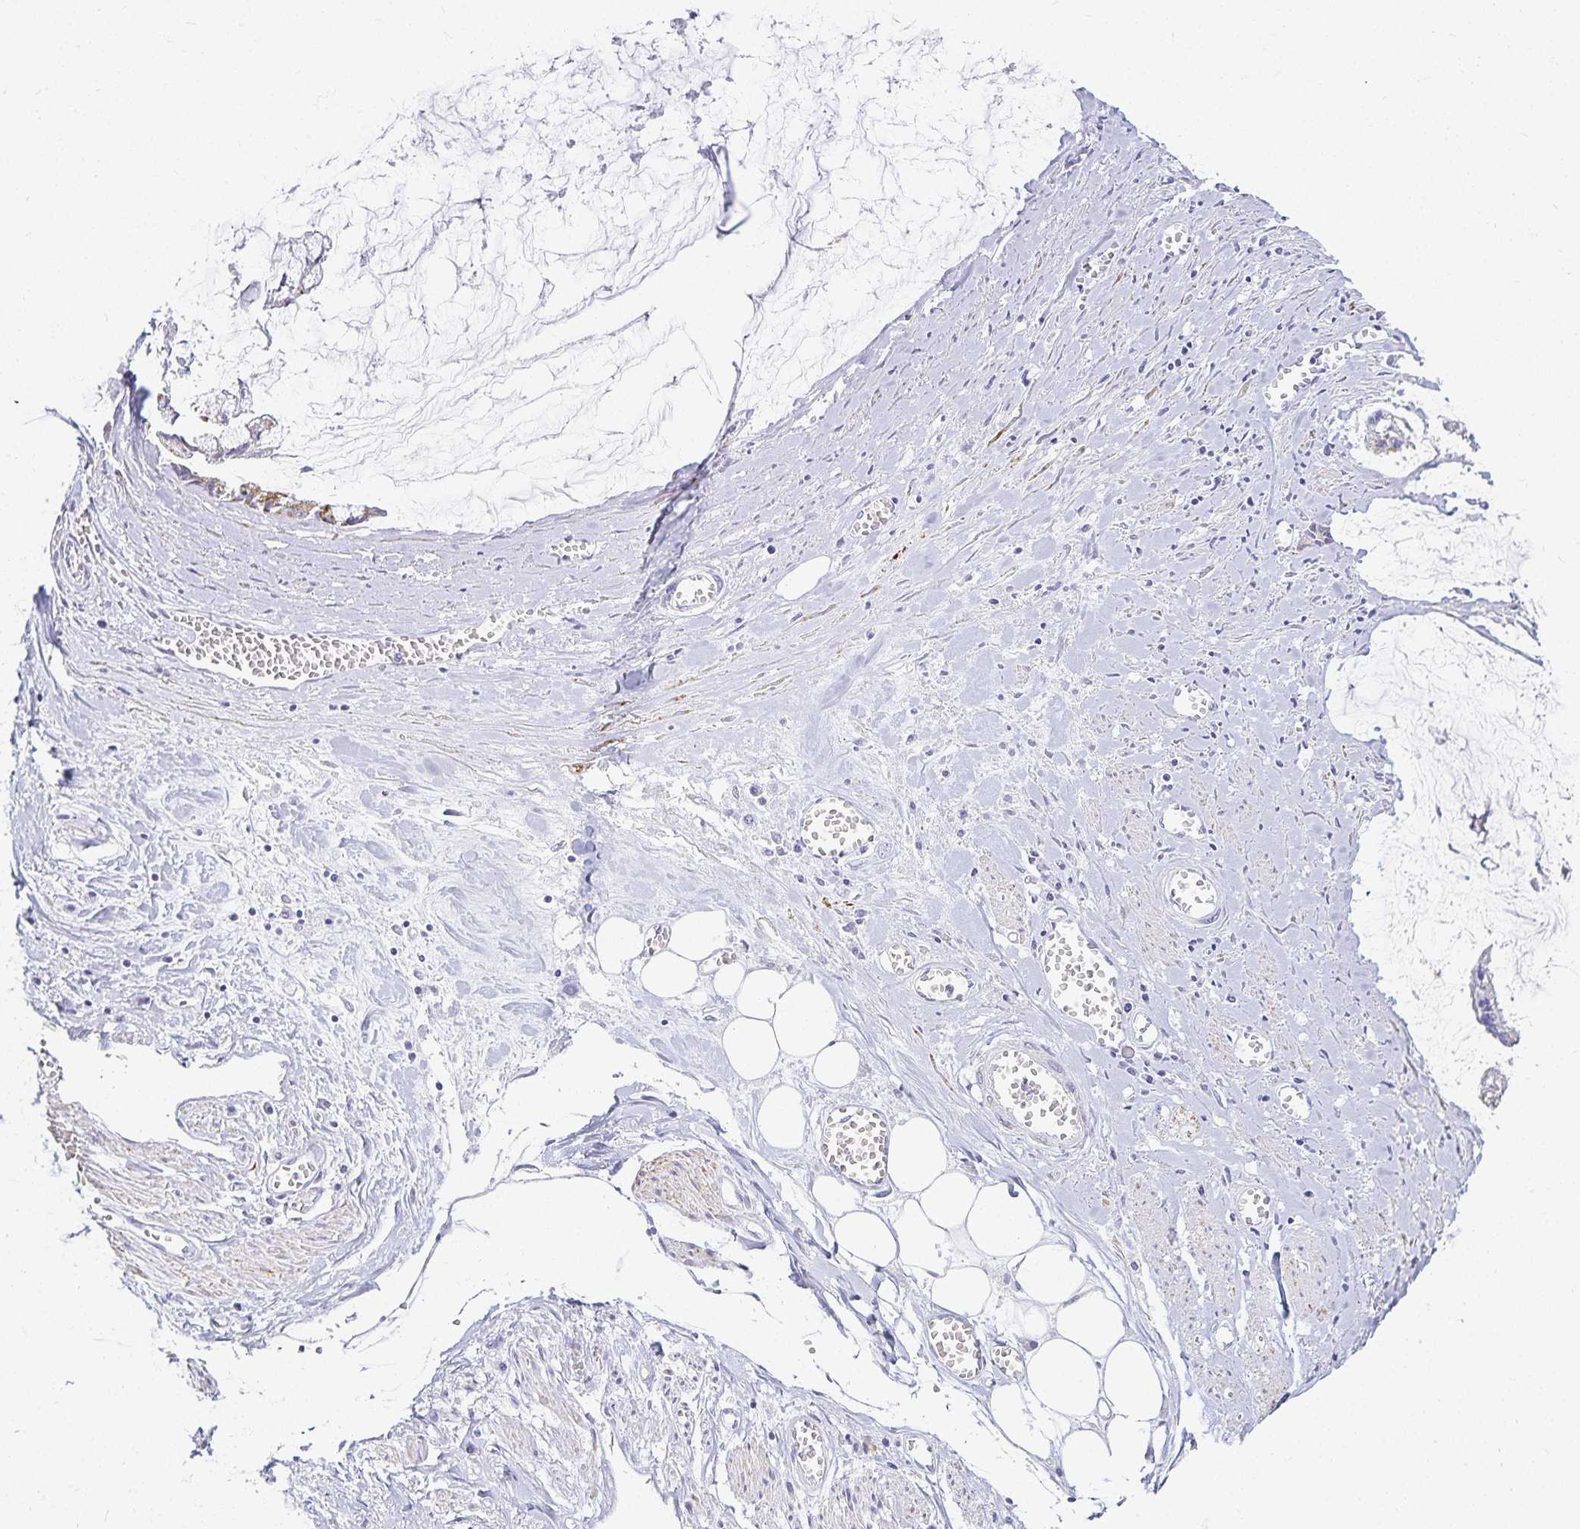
{"staining": {"intensity": "weak", "quantity": "<25%", "location": "cytoplasmic/membranous"}, "tissue": "ovarian cancer", "cell_type": "Tumor cells", "image_type": "cancer", "snomed": [{"axis": "morphology", "description": "Cystadenocarcinoma, mucinous, NOS"}, {"axis": "topography", "description": "Ovary"}], "caption": "This is a image of immunohistochemistry (IHC) staining of ovarian cancer (mucinous cystadenocarcinoma), which shows no positivity in tumor cells. (Brightfield microscopy of DAB (3,3'-diaminobenzidine) immunohistochemistry (IHC) at high magnification).", "gene": "GP2", "patient": {"sex": "female", "age": 90}}